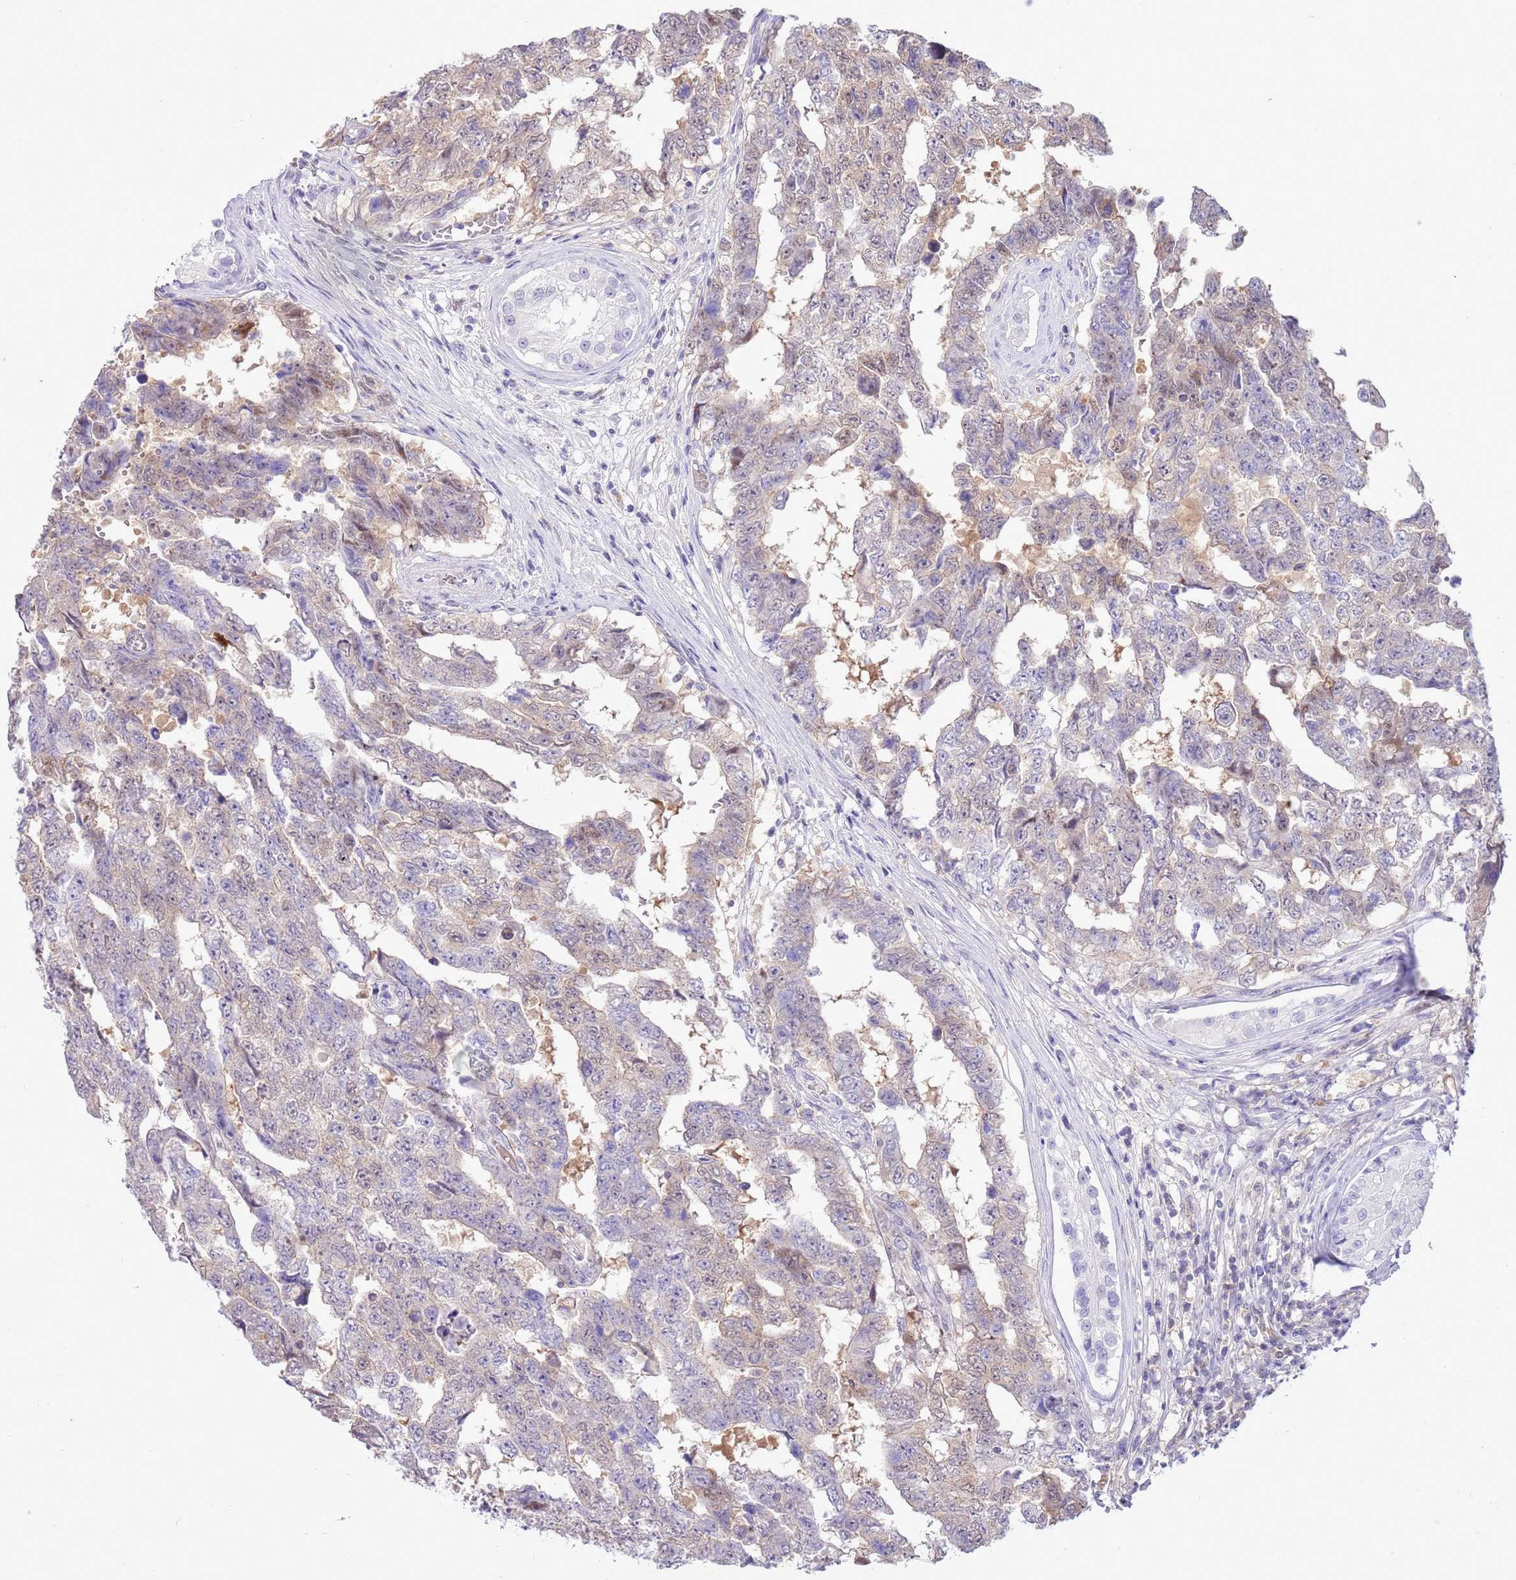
{"staining": {"intensity": "weak", "quantity": "<25%", "location": "cytoplasmic/membranous"}, "tissue": "testis cancer", "cell_type": "Tumor cells", "image_type": "cancer", "snomed": [{"axis": "morphology", "description": "Normal tissue, NOS"}, {"axis": "morphology", "description": "Carcinoma, Embryonal, NOS"}, {"axis": "topography", "description": "Testis"}, {"axis": "topography", "description": "Epididymis"}], "caption": "This photomicrograph is of embryonal carcinoma (testis) stained with immunohistochemistry to label a protein in brown with the nuclei are counter-stained blue. There is no staining in tumor cells.", "gene": "DDI2", "patient": {"sex": "male", "age": 25}}